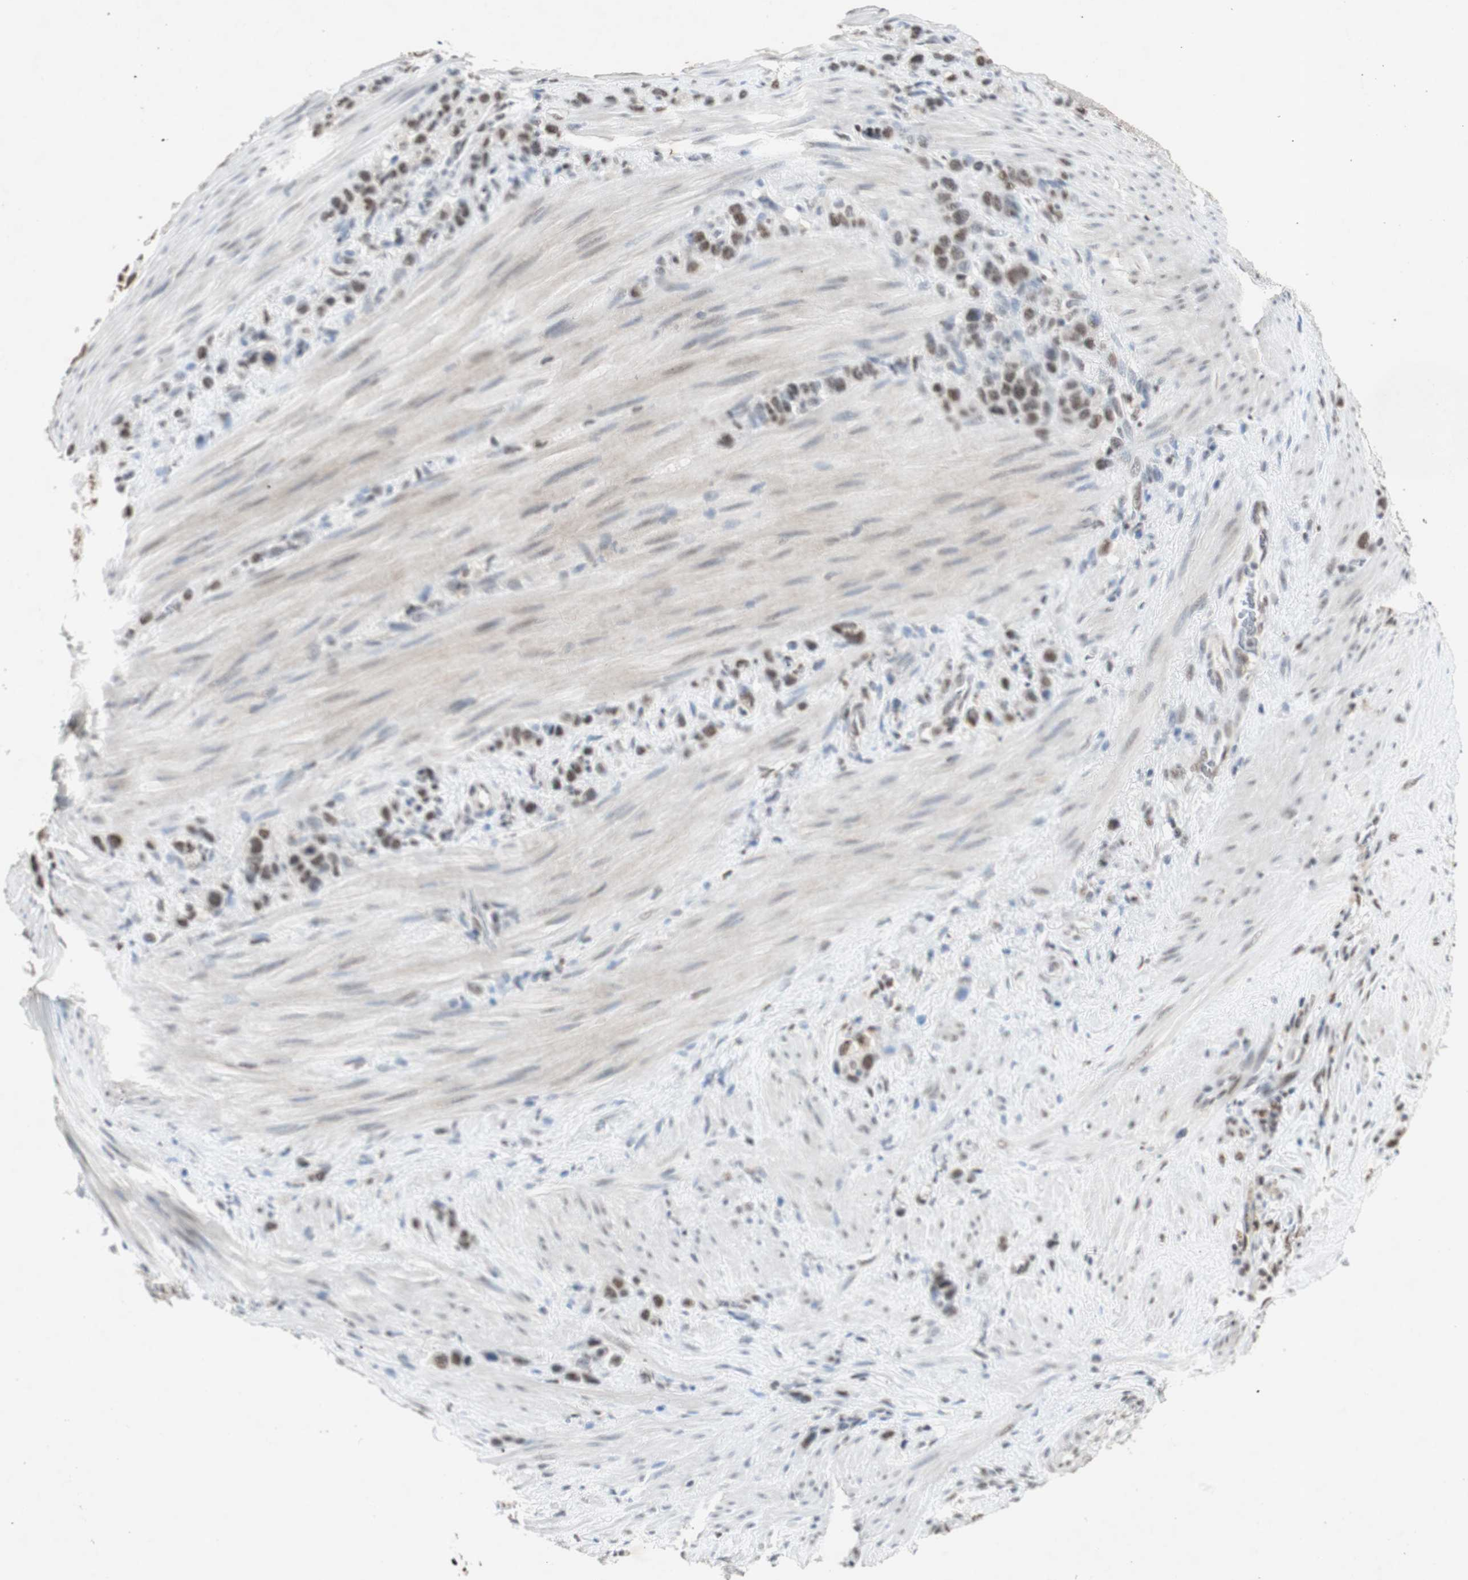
{"staining": {"intensity": "moderate", "quantity": ">75%", "location": "nuclear"}, "tissue": "stomach cancer", "cell_type": "Tumor cells", "image_type": "cancer", "snomed": [{"axis": "morphology", "description": "Adenocarcinoma, NOS"}, {"axis": "morphology", "description": "Adenocarcinoma, High grade"}, {"axis": "topography", "description": "Stomach, upper"}, {"axis": "topography", "description": "Stomach, lower"}], "caption": "DAB (3,3'-diaminobenzidine) immunohistochemical staining of human adenocarcinoma (high-grade) (stomach) demonstrates moderate nuclear protein expression in about >75% of tumor cells. Nuclei are stained in blue.", "gene": "SNRPB", "patient": {"sex": "female", "age": 65}}